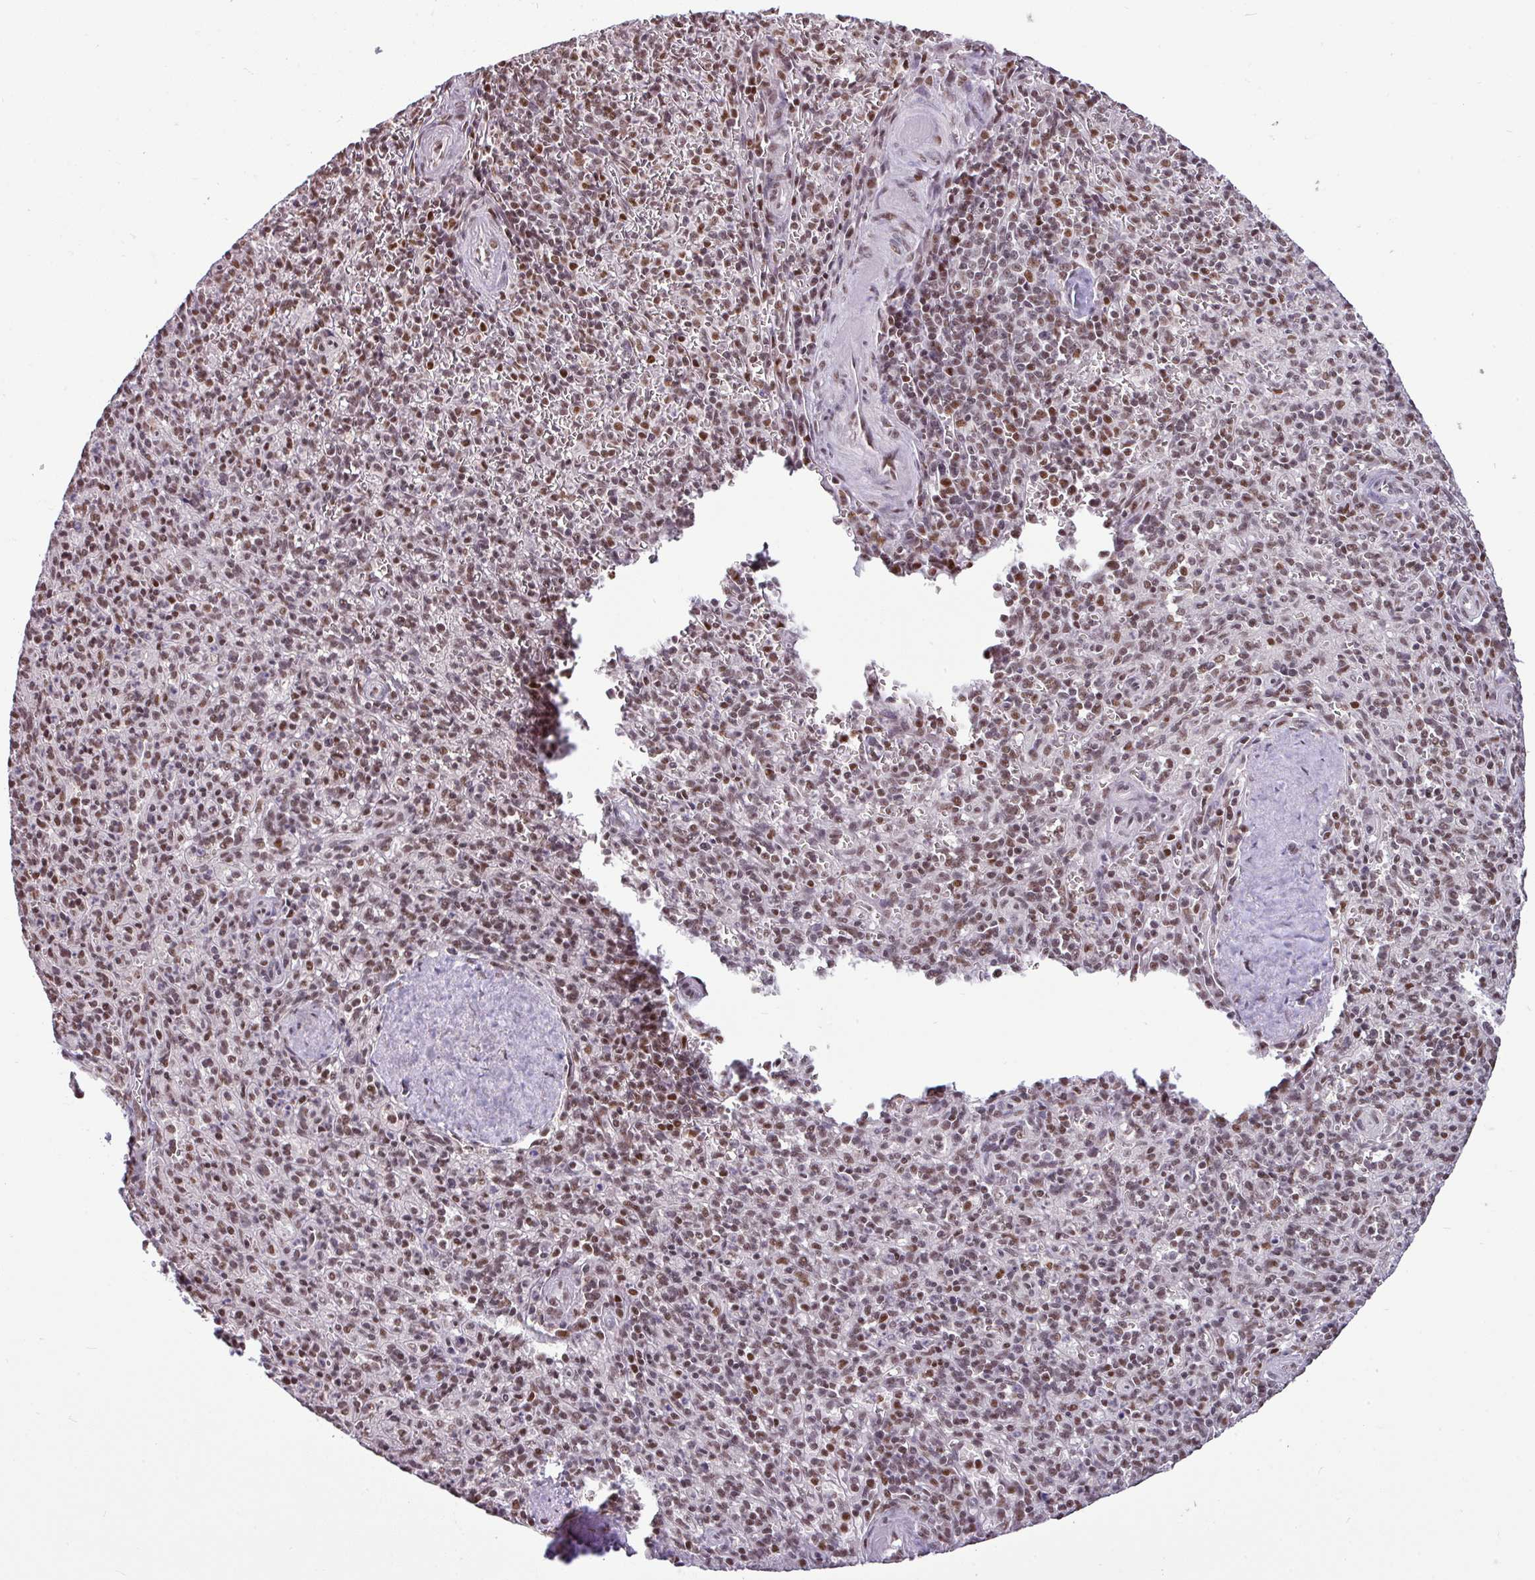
{"staining": {"intensity": "moderate", "quantity": ">75%", "location": "nuclear"}, "tissue": "spleen", "cell_type": "Cells in red pulp", "image_type": "normal", "snomed": [{"axis": "morphology", "description": "Normal tissue, NOS"}, {"axis": "topography", "description": "Spleen"}], "caption": "This is a photomicrograph of IHC staining of normal spleen, which shows moderate positivity in the nuclear of cells in red pulp.", "gene": "TDG", "patient": {"sex": "female", "age": 70}}